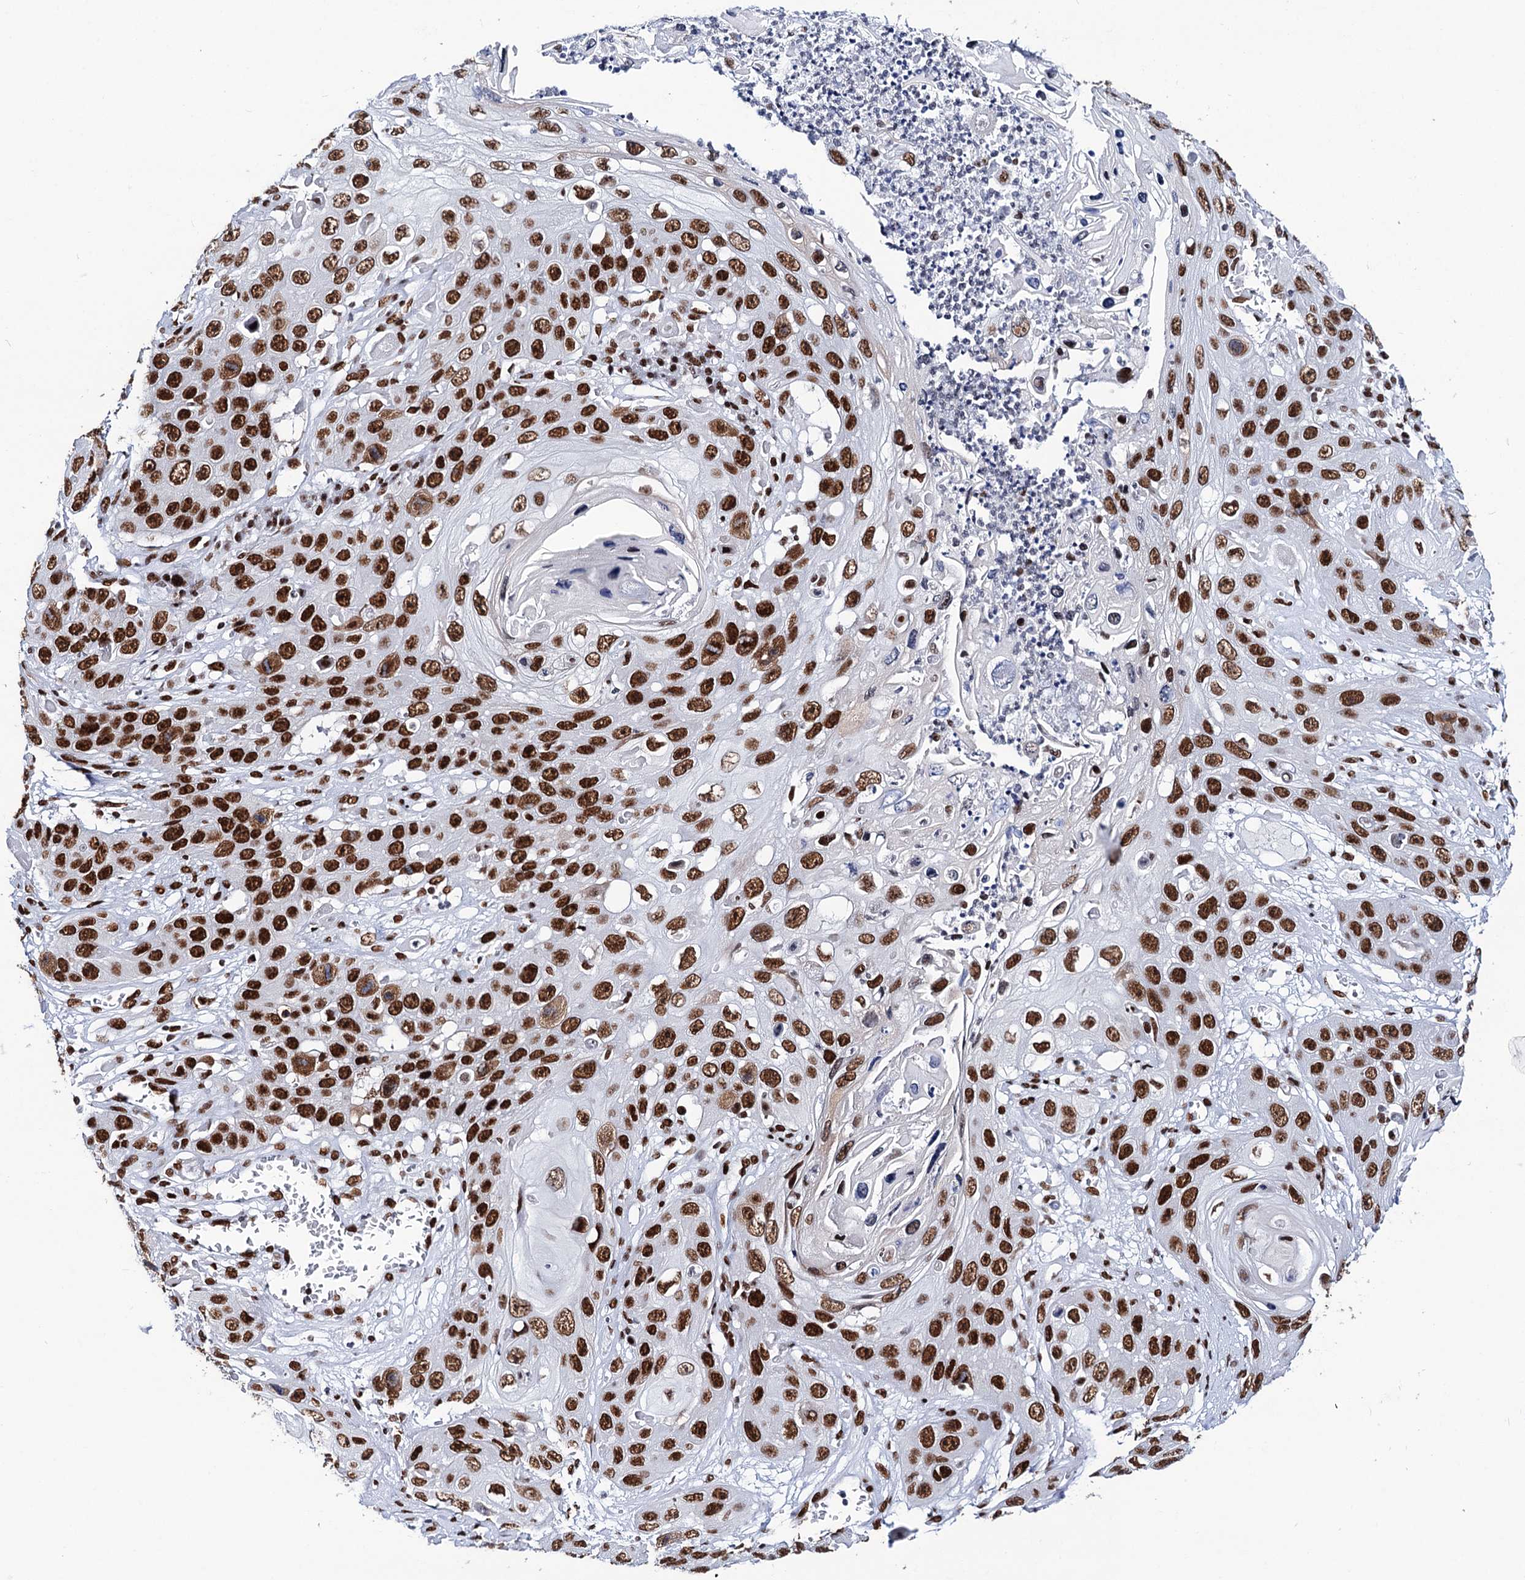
{"staining": {"intensity": "strong", "quantity": ">75%", "location": "nuclear"}, "tissue": "skin cancer", "cell_type": "Tumor cells", "image_type": "cancer", "snomed": [{"axis": "morphology", "description": "Squamous cell carcinoma, NOS"}, {"axis": "topography", "description": "Skin"}], "caption": "Immunohistochemistry (IHC) image of neoplastic tissue: skin squamous cell carcinoma stained using immunohistochemistry (IHC) shows high levels of strong protein expression localized specifically in the nuclear of tumor cells, appearing as a nuclear brown color.", "gene": "MATR3", "patient": {"sex": "male", "age": 55}}